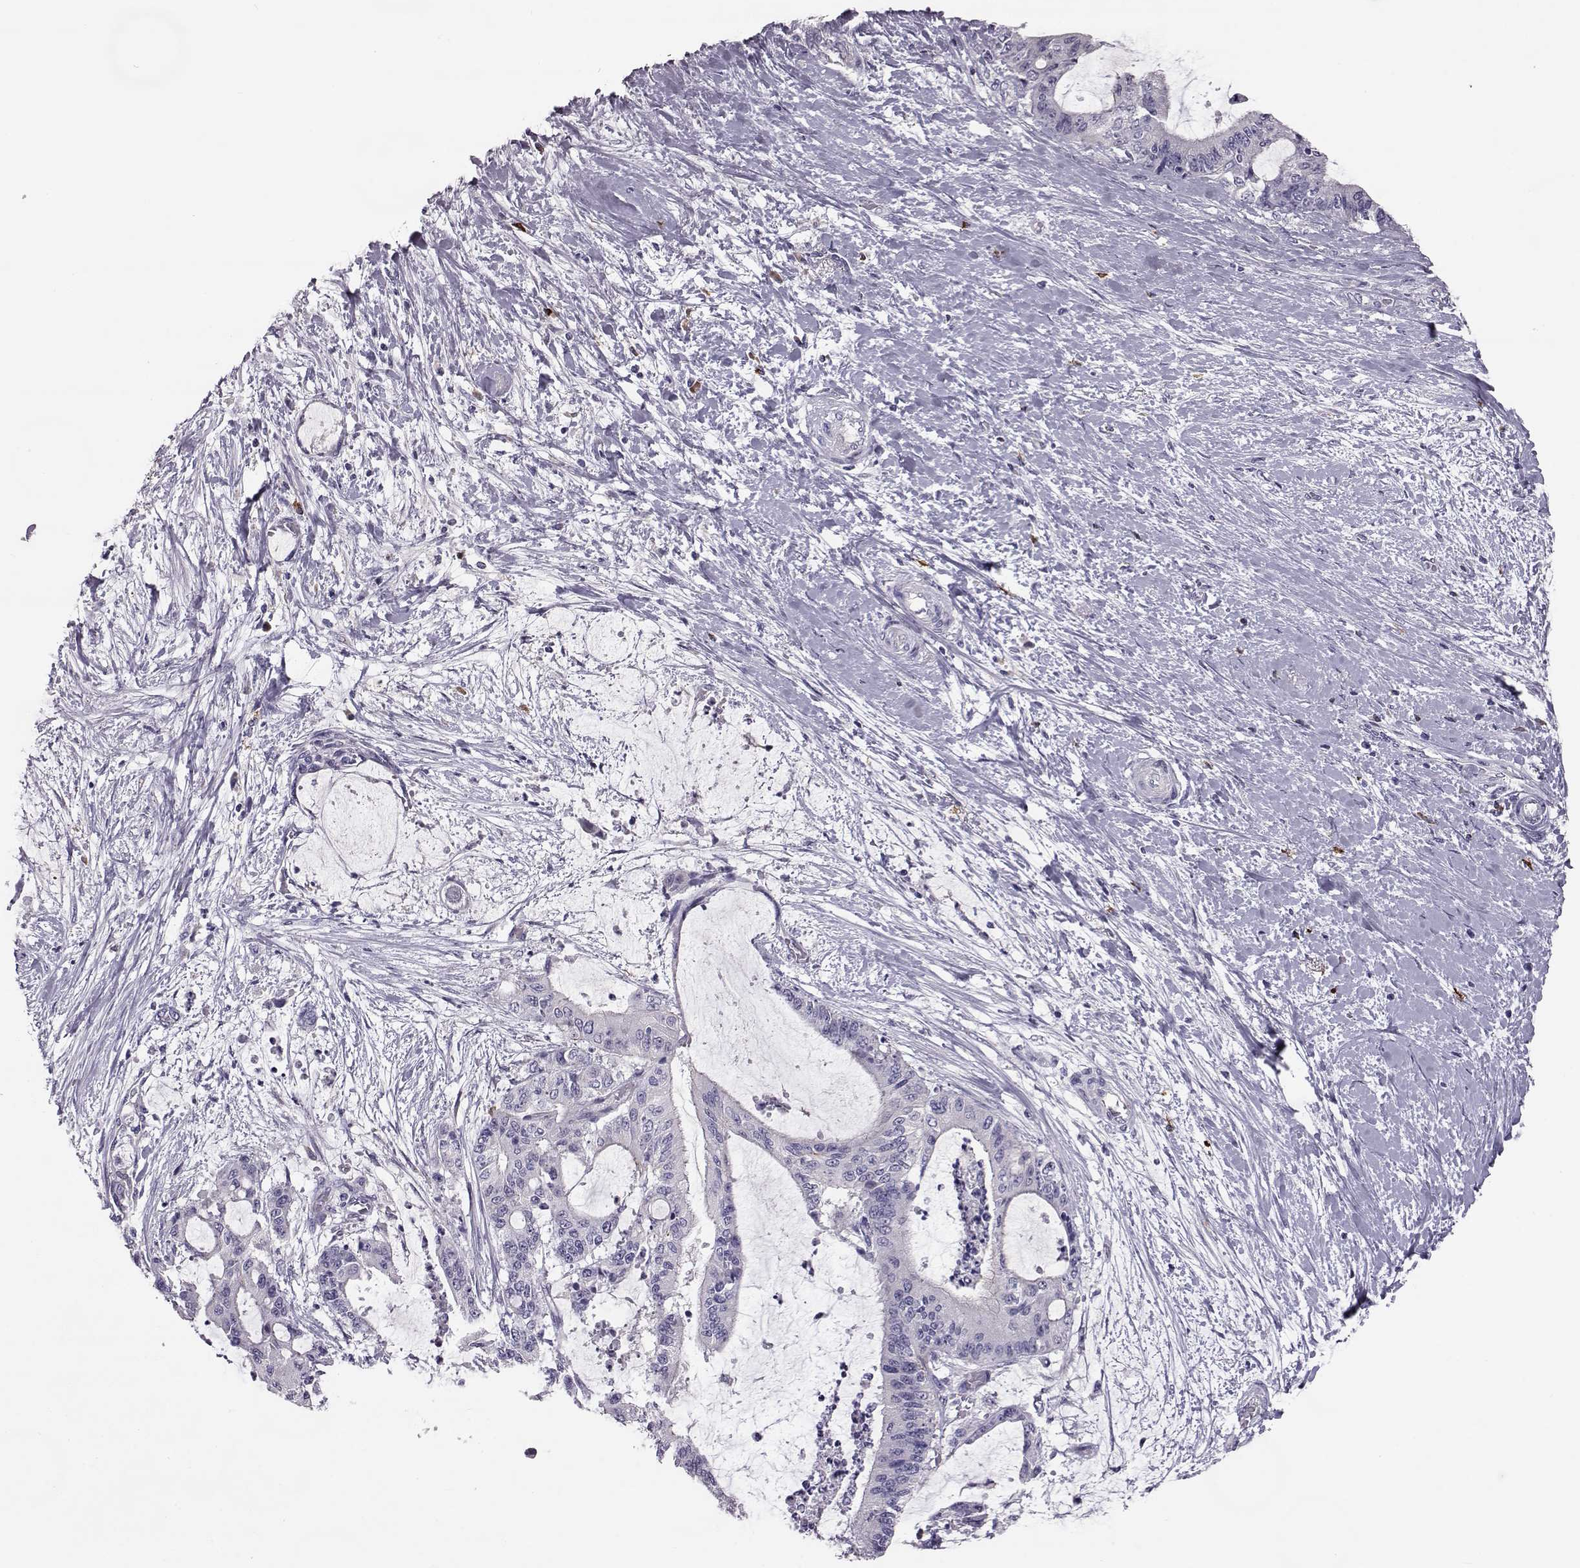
{"staining": {"intensity": "negative", "quantity": "none", "location": "none"}, "tissue": "liver cancer", "cell_type": "Tumor cells", "image_type": "cancer", "snomed": [{"axis": "morphology", "description": "Cholangiocarcinoma"}, {"axis": "topography", "description": "Liver"}], "caption": "Tumor cells show no significant expression in cholangiocarcinoma (liver). (Stains: DAB immunohistochemistry (IHC) with hematoxylin counter stain, Microscopy: brightfield microscopy at high magnification).", "gene": "ADGRG5", "patient": {"sex": "female", "age": 73}}